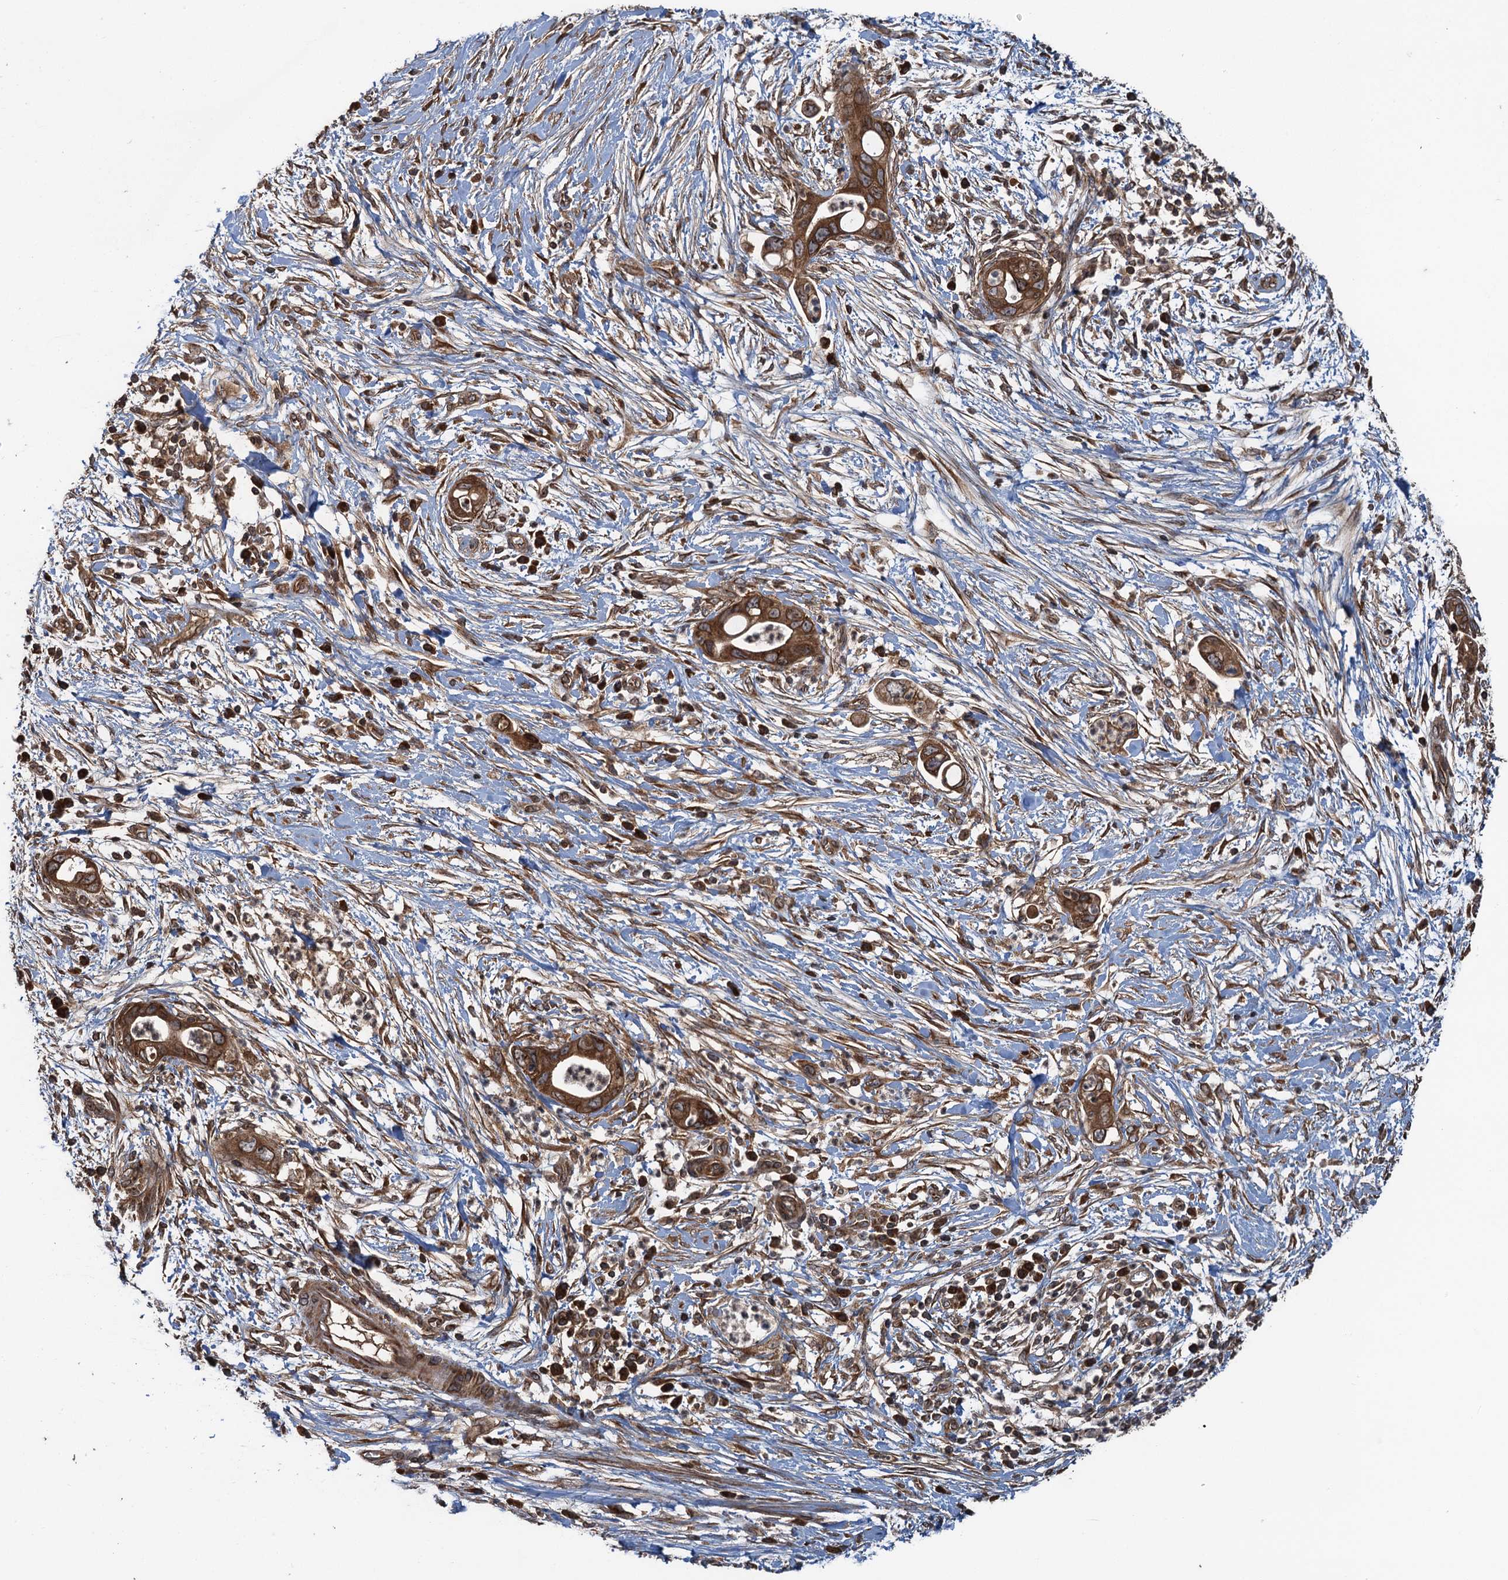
{"staining": {"intensity": "strong", "quantity": ">75%", "location": "cytoplasmic/membranous"}, "tissue": "pancreatic cancer", "cell_type": "Tumor cells", "image_type": "cancer", "snomed": [{"axis": "morphology", "description": "Adenocarcinoma, NOS"}, {"axis": "topography", "description": "Pancreas"}], "caption": "About >75% of tumor cells in human adenocarcinoma (pancreatic) reveal strong cytoplasmic/membranous protein positivity as visualized by brown immunohistochemical staining.", "gene": "GLE1", "patient": {"sex": "male", "age": 75}}